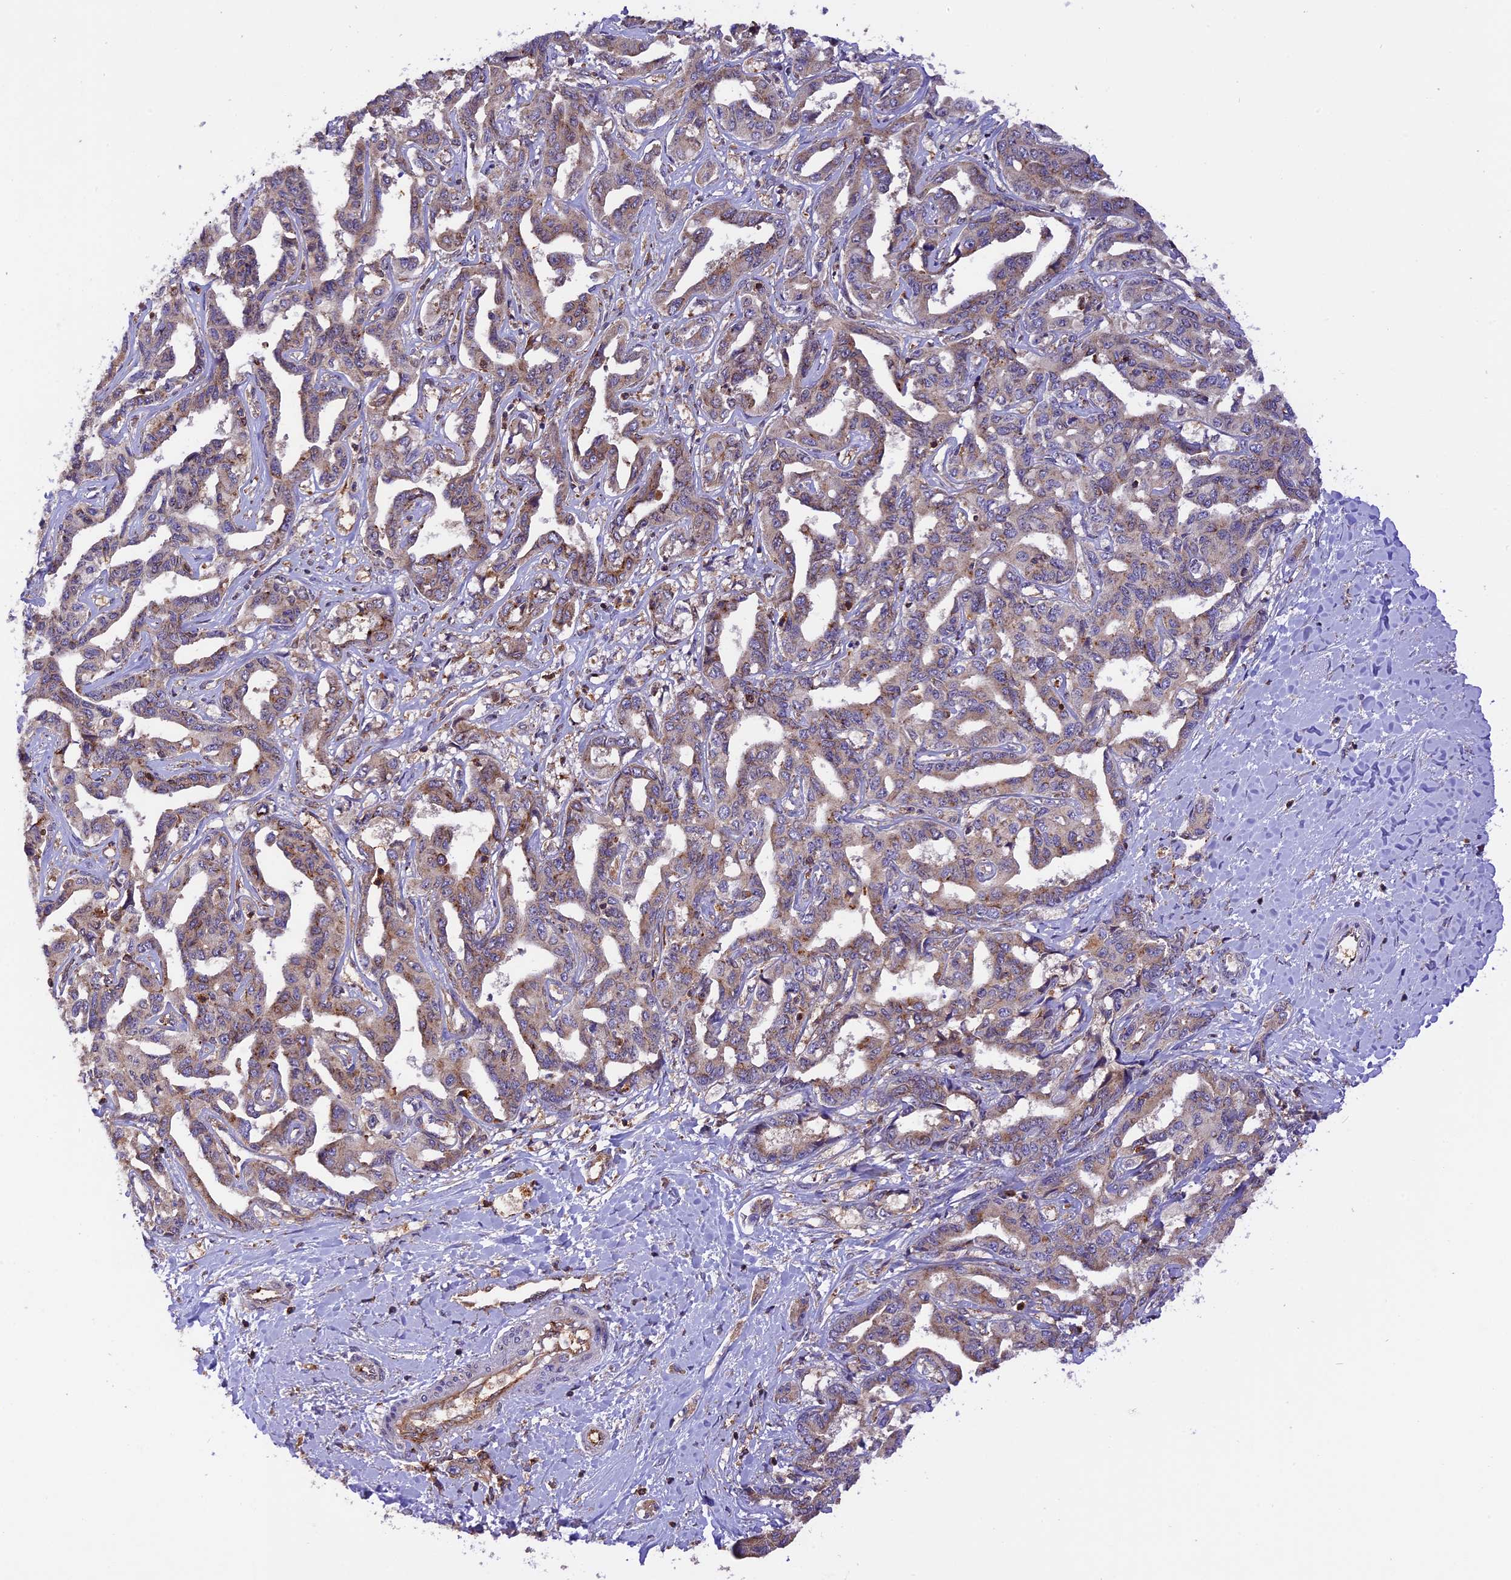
{"staining": {"intensity": "moderate", "quantity": "<25%", "location": "cytoplasmic/membranous"}, "tissue": "liver cancer", "cell_type": "Tumor cells", "image_type": "cancer", "snomed": [{"axis": "morphology", "description": "Cholangiocarcinoma"}, {"axis": "topography", "description": "Liver"}], "caption": "There is low levels of moderate cytoplasmic/membranous staining in tumor cells of liver cancer, as demonstrated by immunohistochemical staining (brown color).", "gene": "PEX3", "patient": {"sex": "male", "age": 59}}